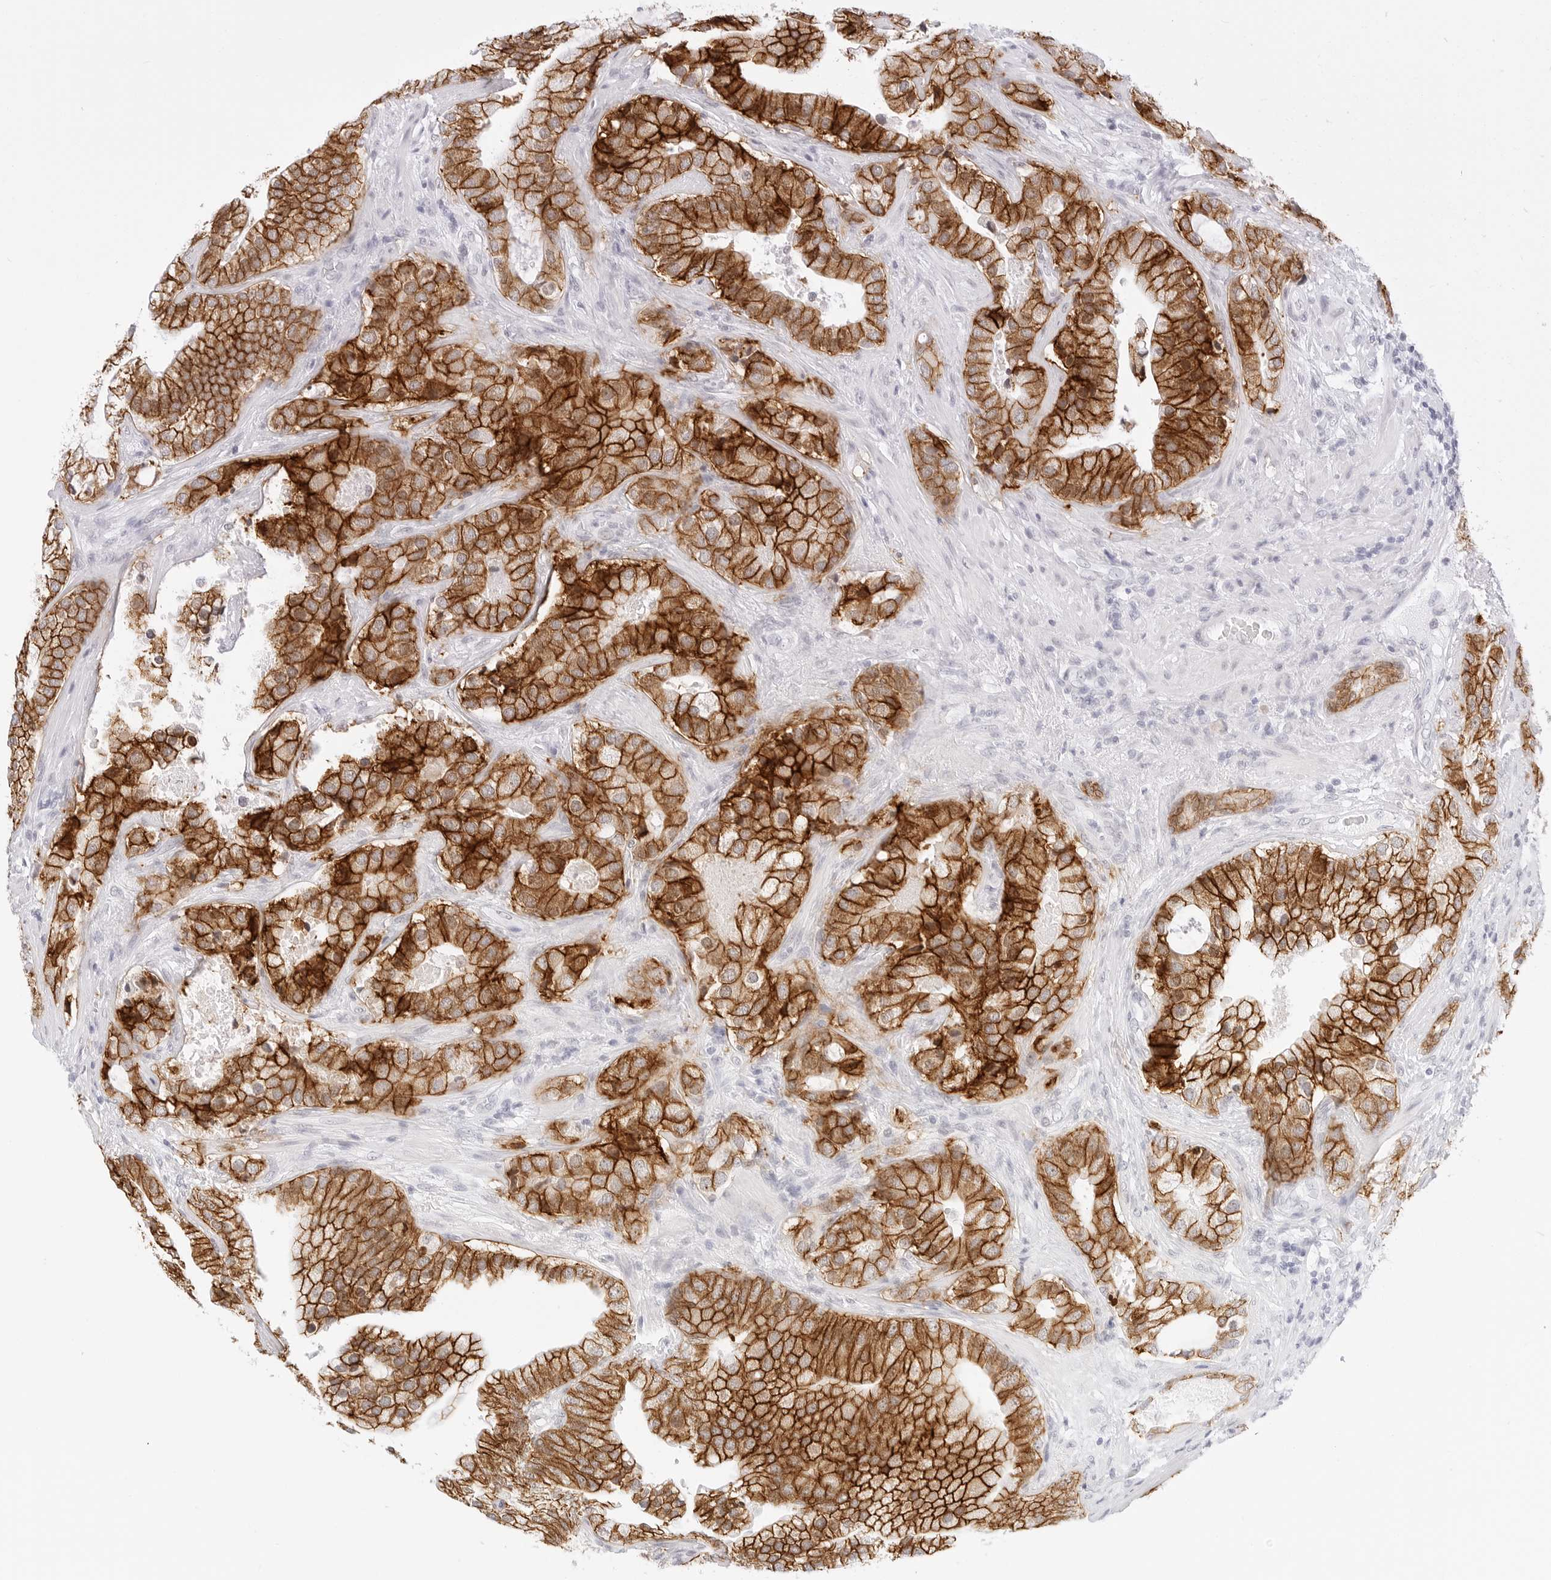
{"staining": {"intensity": "strong", "quantity": ">75%", "location": "cytoplasmic/membranous"}, "tissue": "prostate cancer", "cell_type": "Tumor cells", "image_type": "cancer", "snomed": [{"axis": "morphology", "description": "Adenocarcinoma, High grade"}, {"axis": "topography", "description": "Prostate"}], "caption": "Protein staining of prostate adenocarcinoma (high-grade) tissue shows strong cytoplasmic/membranous positivity in about >75% of tumor cells.", "gene": "CDH1", "patient": {"sex": "male", "age": 70}}